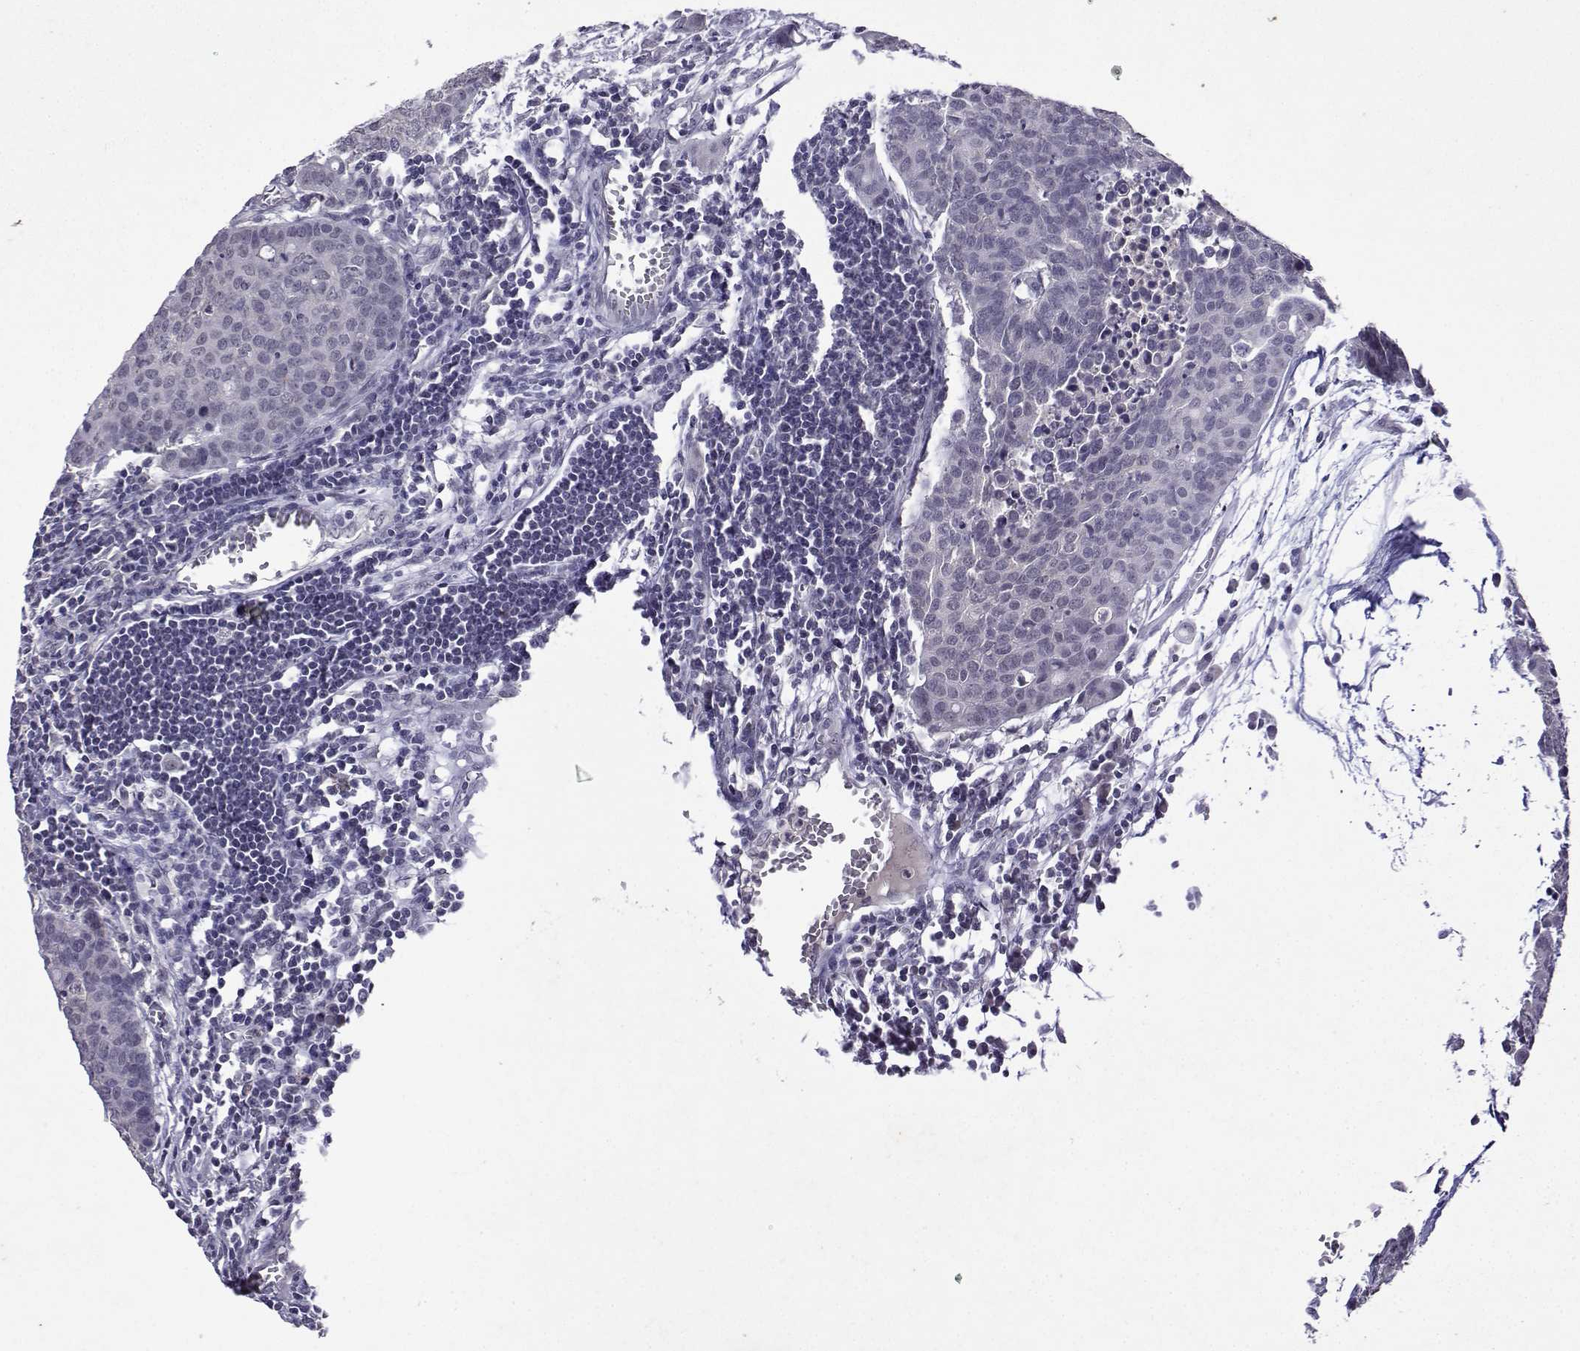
{"staining": {"intensity": "negative", "quantity": "none", "location": "none"}, "tissue": "carcinoid", "cell_type": "Tumor cells", "image_type": "cancer", "snomed": [{"axis": "morphology", "description": "Carcinoid, malignant, NOS"}, {"axis": "topography", "description": "Colon"}], "caption": "A photomicrograph of carcinoid stained for a protein demonstrates no brown staining in tumor cells.", "gene": "CCL28", "patient": {"sex": "male", "age": 81}}